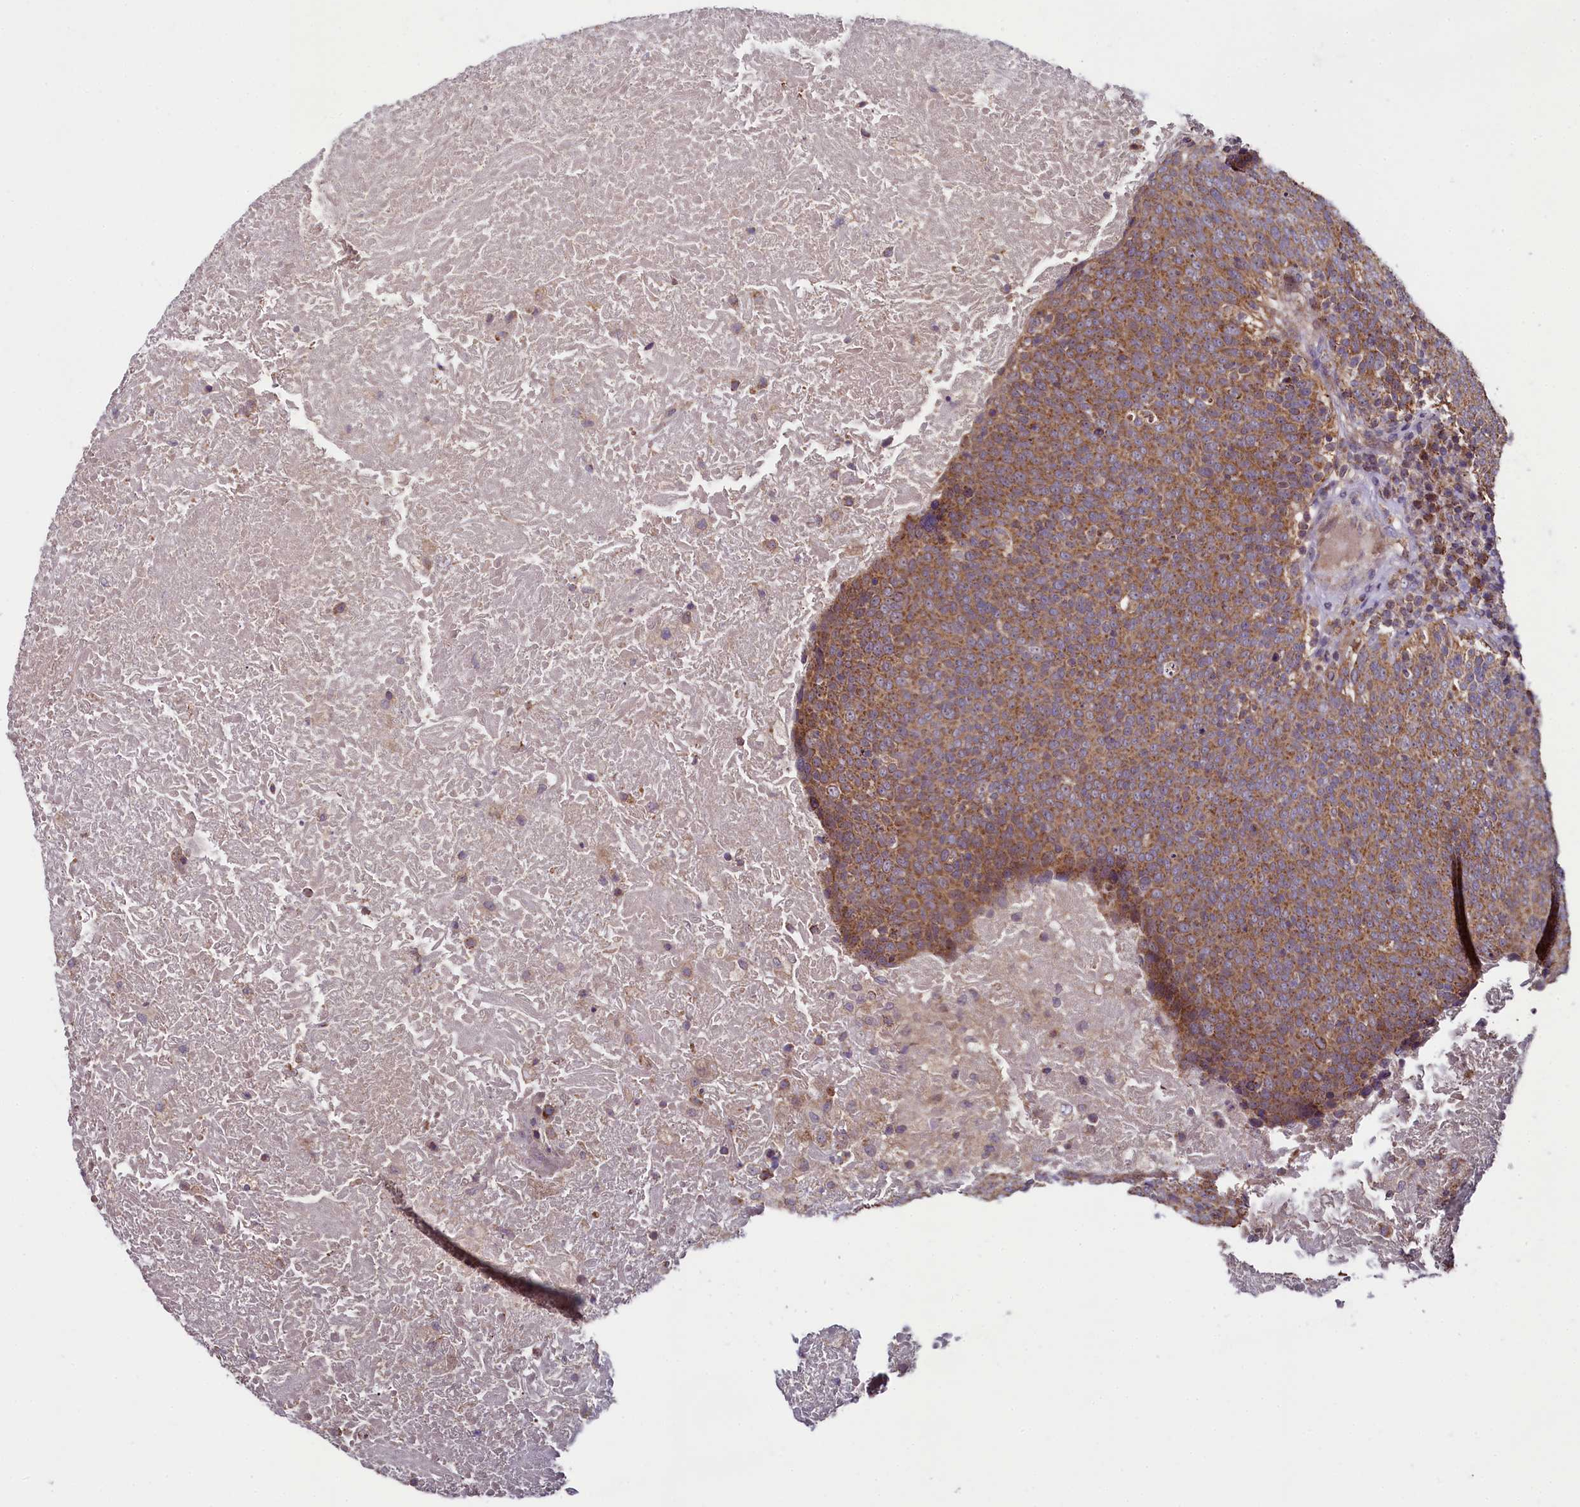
{"staining": {"intensity": "moderate", "quantity": ">75%", "location": "cytoplasmic/membranous"}, "tissue": "head and neck cancer", "cell_type": "Tumor cells", "image_type": "cancer", "snomed": [{"axis": "morphology", "description": "Squamous cell carcinoma, NOS"}, {"axis": "morphology", "description": "Squamous cell carcinoma, metastatic, NOS"}, {"axis": "topography", "description": "Lymph node"}, {"axis": "topography", "description": "Head-Neck"}], "caption": "Brown immunohistochemical staining in human head and neck metastatic squamous cell carcinoma exhibits moderate cytoplasmic/membranous staining in about >75% of tumor cells.", "gene": "MRPL57", "patient": {"sex": "male", "age": 62}}